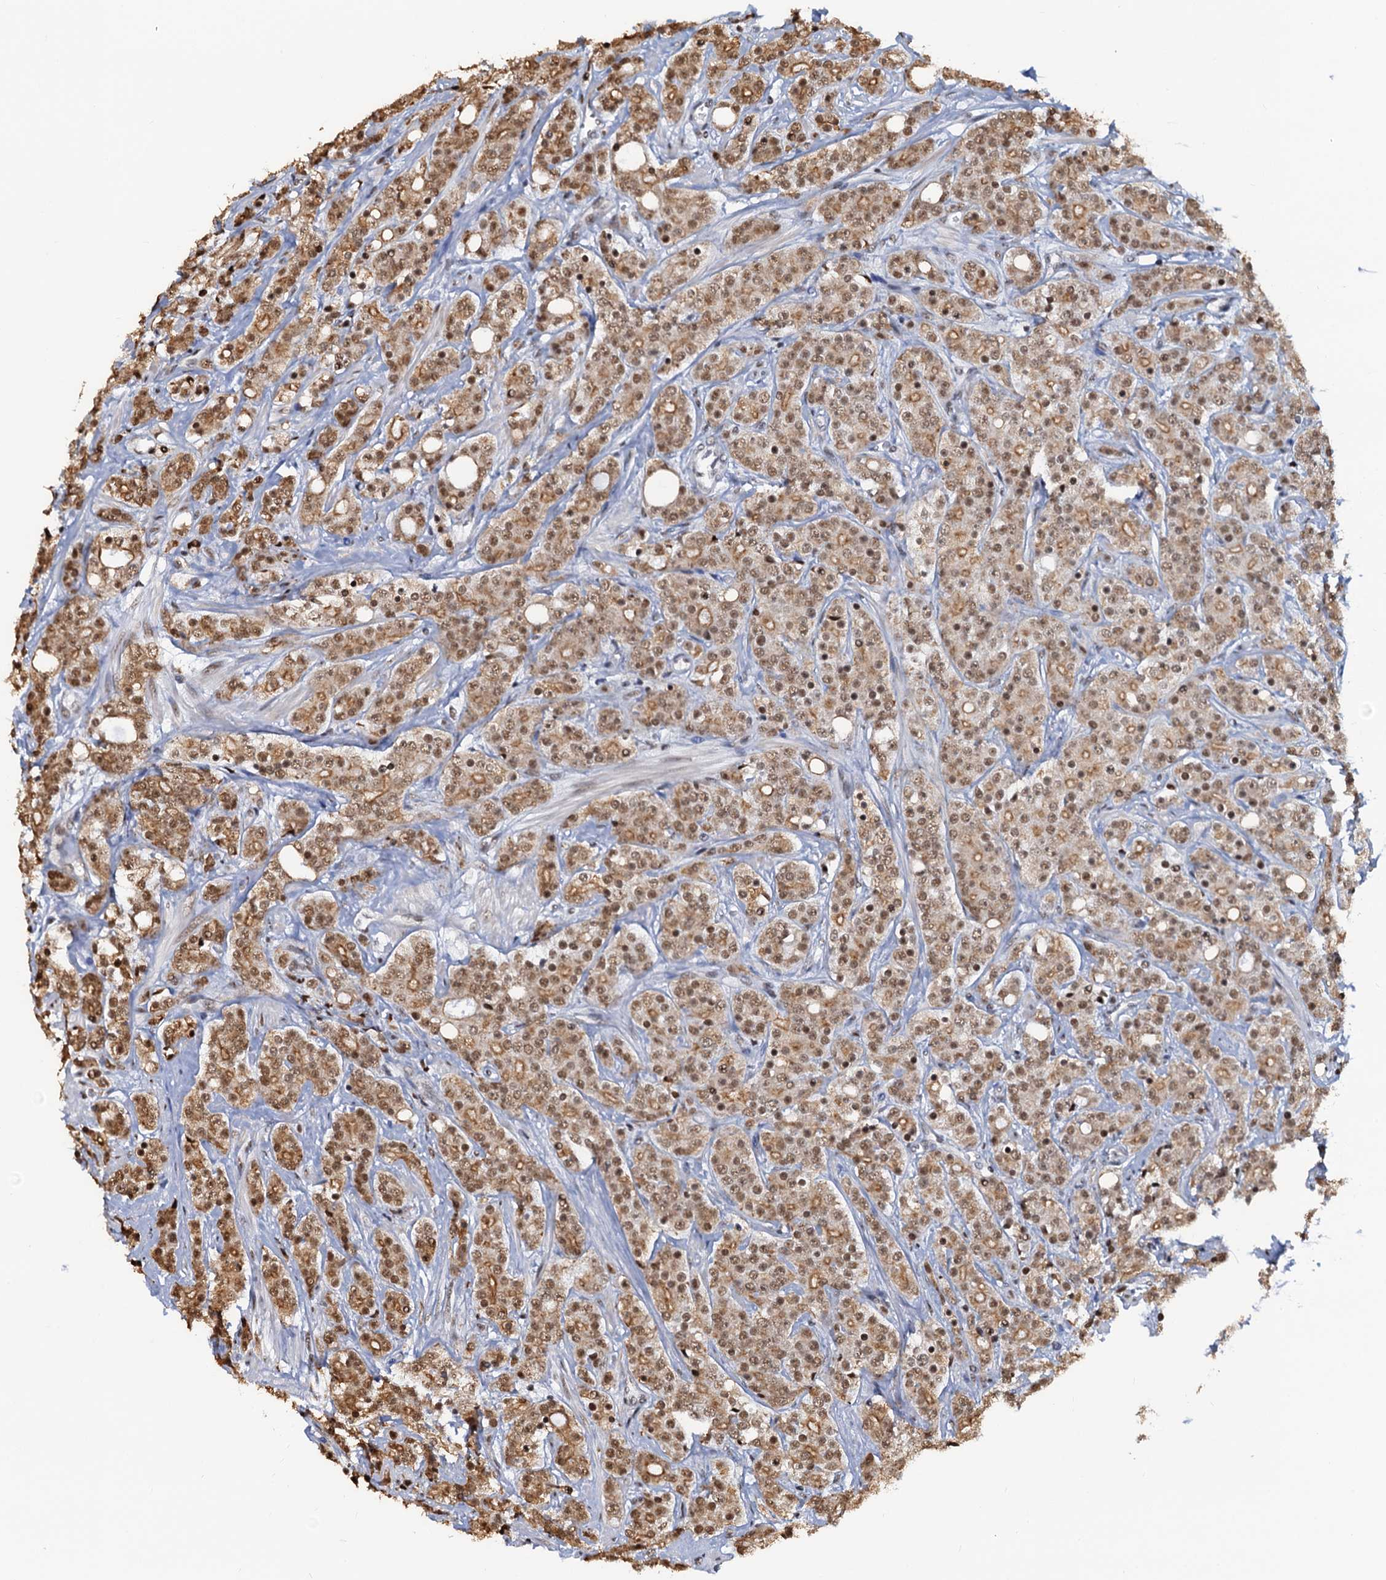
{"staining": {"intensity": "moderate", "quantity": ">75%", "location": "cytoplasmic/membranous,nuclear"}, "tissue": "prostate cancer", "cell_type": "Tumor cells", "image_type": "cancer", "snomed": [{"axis": "morphology", "description": "Adenocarcinoma, High grade"}, {"axis": "topography", "description": "Prostate"}], "caption": "Immunohistochemical staining of adenocarcinoma (high-grade) (prostate) demonstrates medium levels of moderate cytoplasmic/membranous and nuclear protein staining in approximately >75% of tumor cells. Immunohistochemistry (ihc) stains the protein in brown and the nuclei are stained blue.", "gene": "ZNF609", "patient": {"sex": "male", "age": 62}}